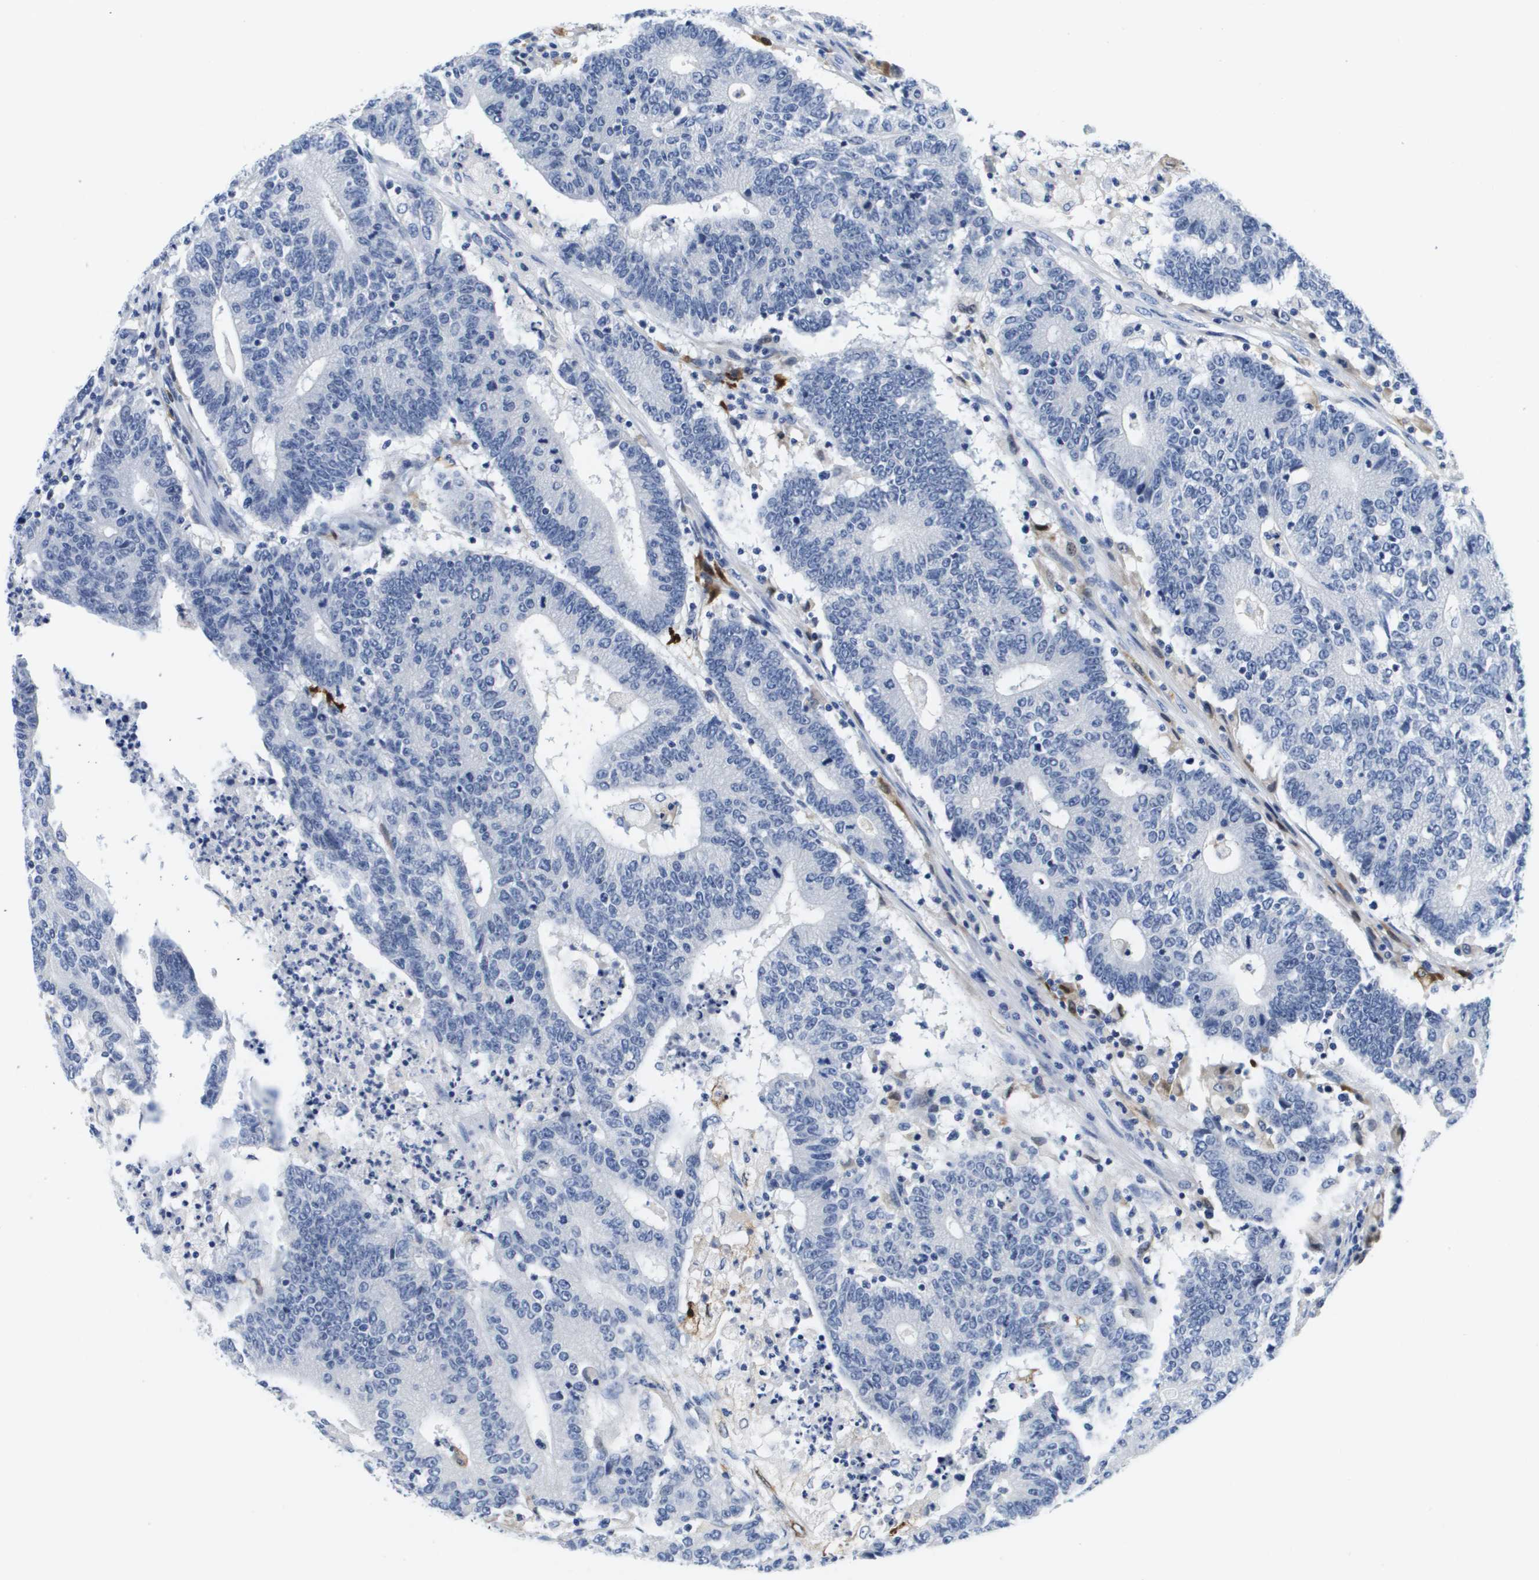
{"staining": {"intensity": "negative", "quantity": "none", "location": "none"}, "tissue": "colorectal cancer", "cell_type": "Tumor cells", "image_type": "cancer", "snomed": [{"axis": "morphology", "description": "Normal tissue, NOS"}, {"axis": "morphology", "description": "Adenocarcinoma, NOS"}, {"axis": "topography", "description": "Colon"}], "caption": "Immunohistochemistry (IHC) of colorectal cancer exhibits no expression in tumor cells.", "gene": "HMOX1", "patient": {"sex": "female", "age": 75}}